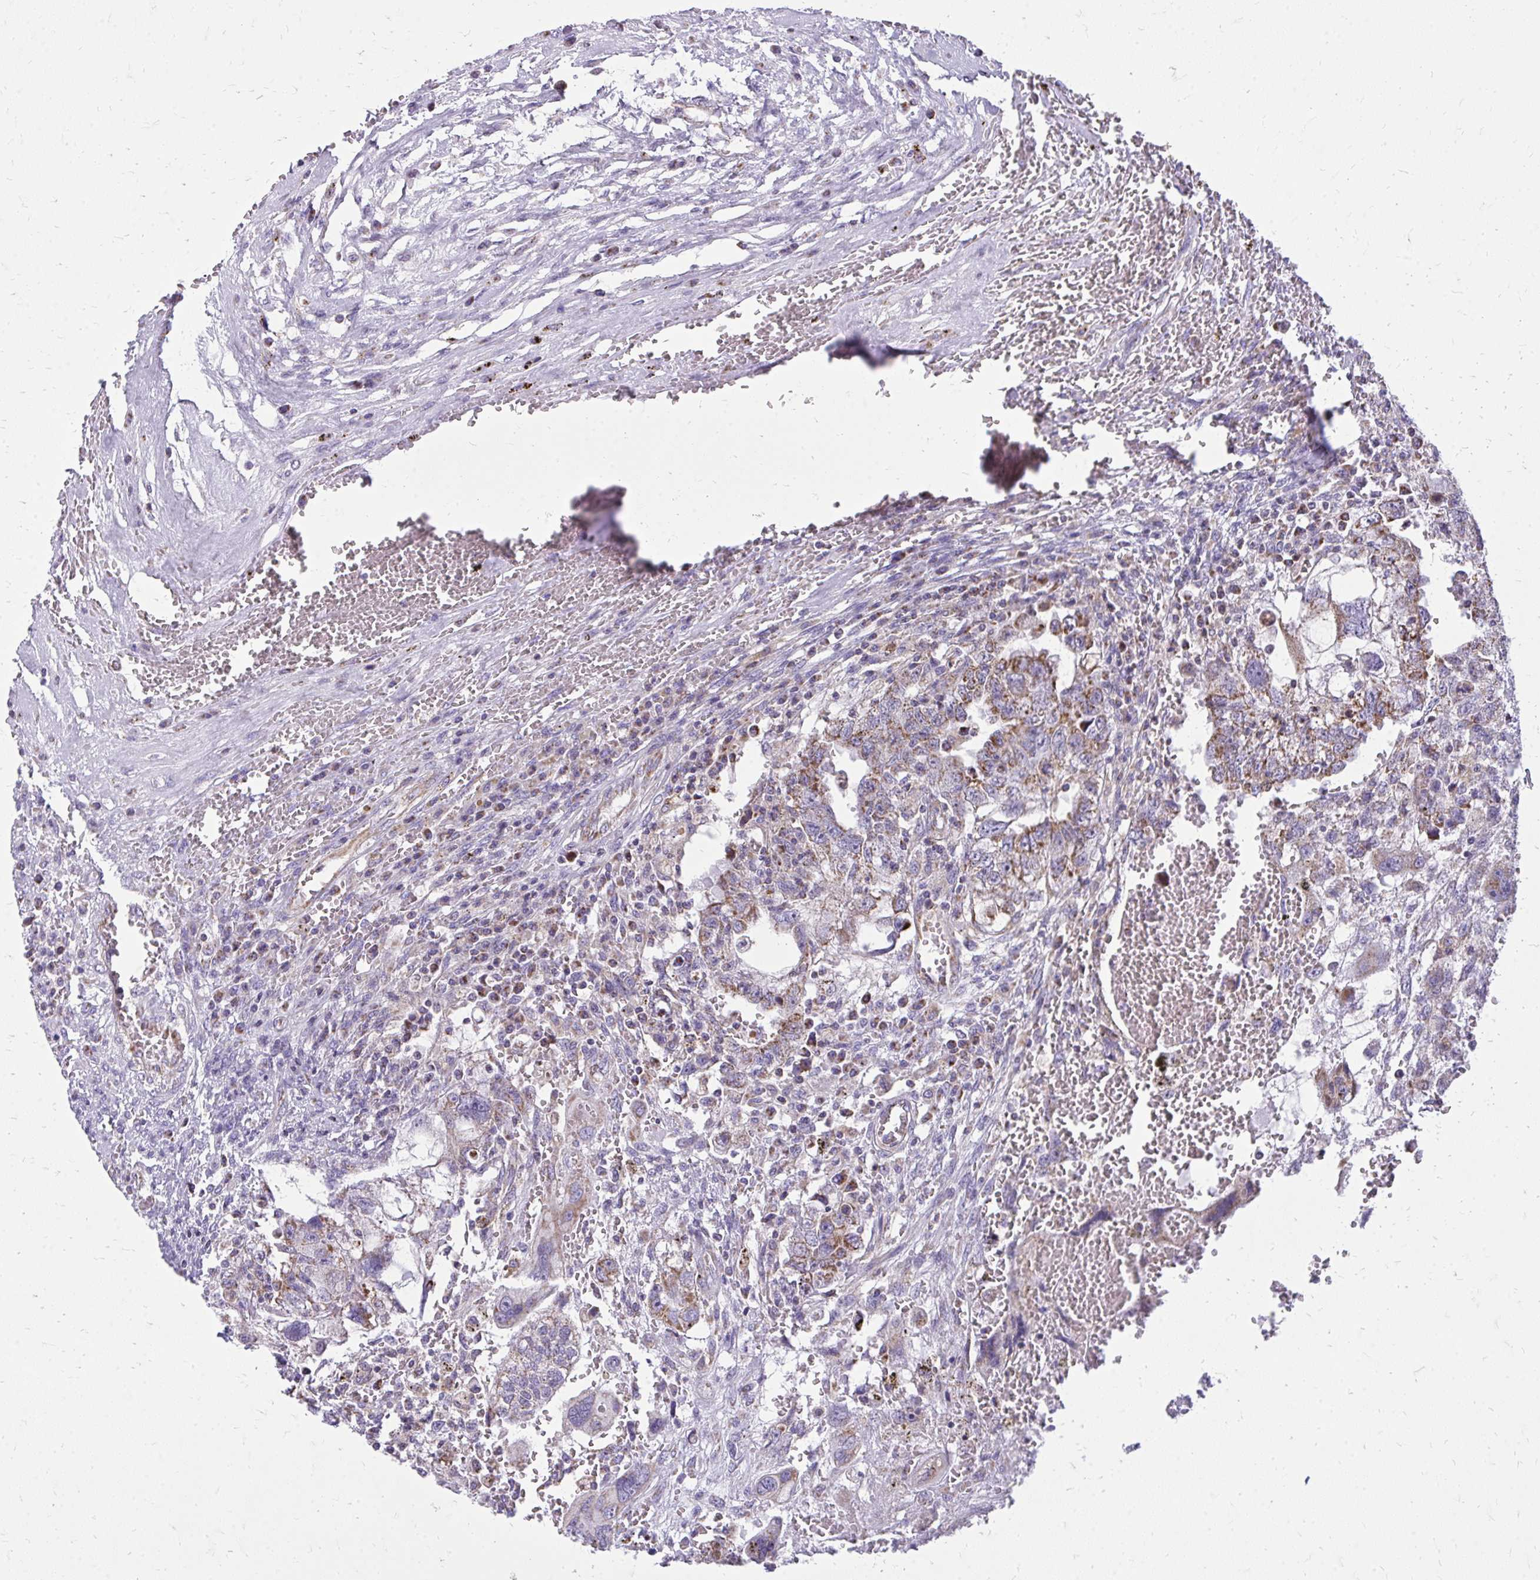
{"staining": {"intensity": "strong", "quantity": "25%-75%", "location": "cytoplasmic/membranous"}, "tissue": "testis cancer", "cell_type": "Tumor cells", "image_type": "cancer", "snomed": [{"axis": "morphology", "description": "Carcinoma, Embryonal, NOS"}, {"axis": "topography", "description": "Testis"}], "caption": "A high amount of strong cytoplasmic/membranous positivity is identified in about 25%-75% of tumor cells in embryonal carcinoma (testis) tissue.", "gene": "IFIT1", "patient": {"sex": "male", "age": 26}}